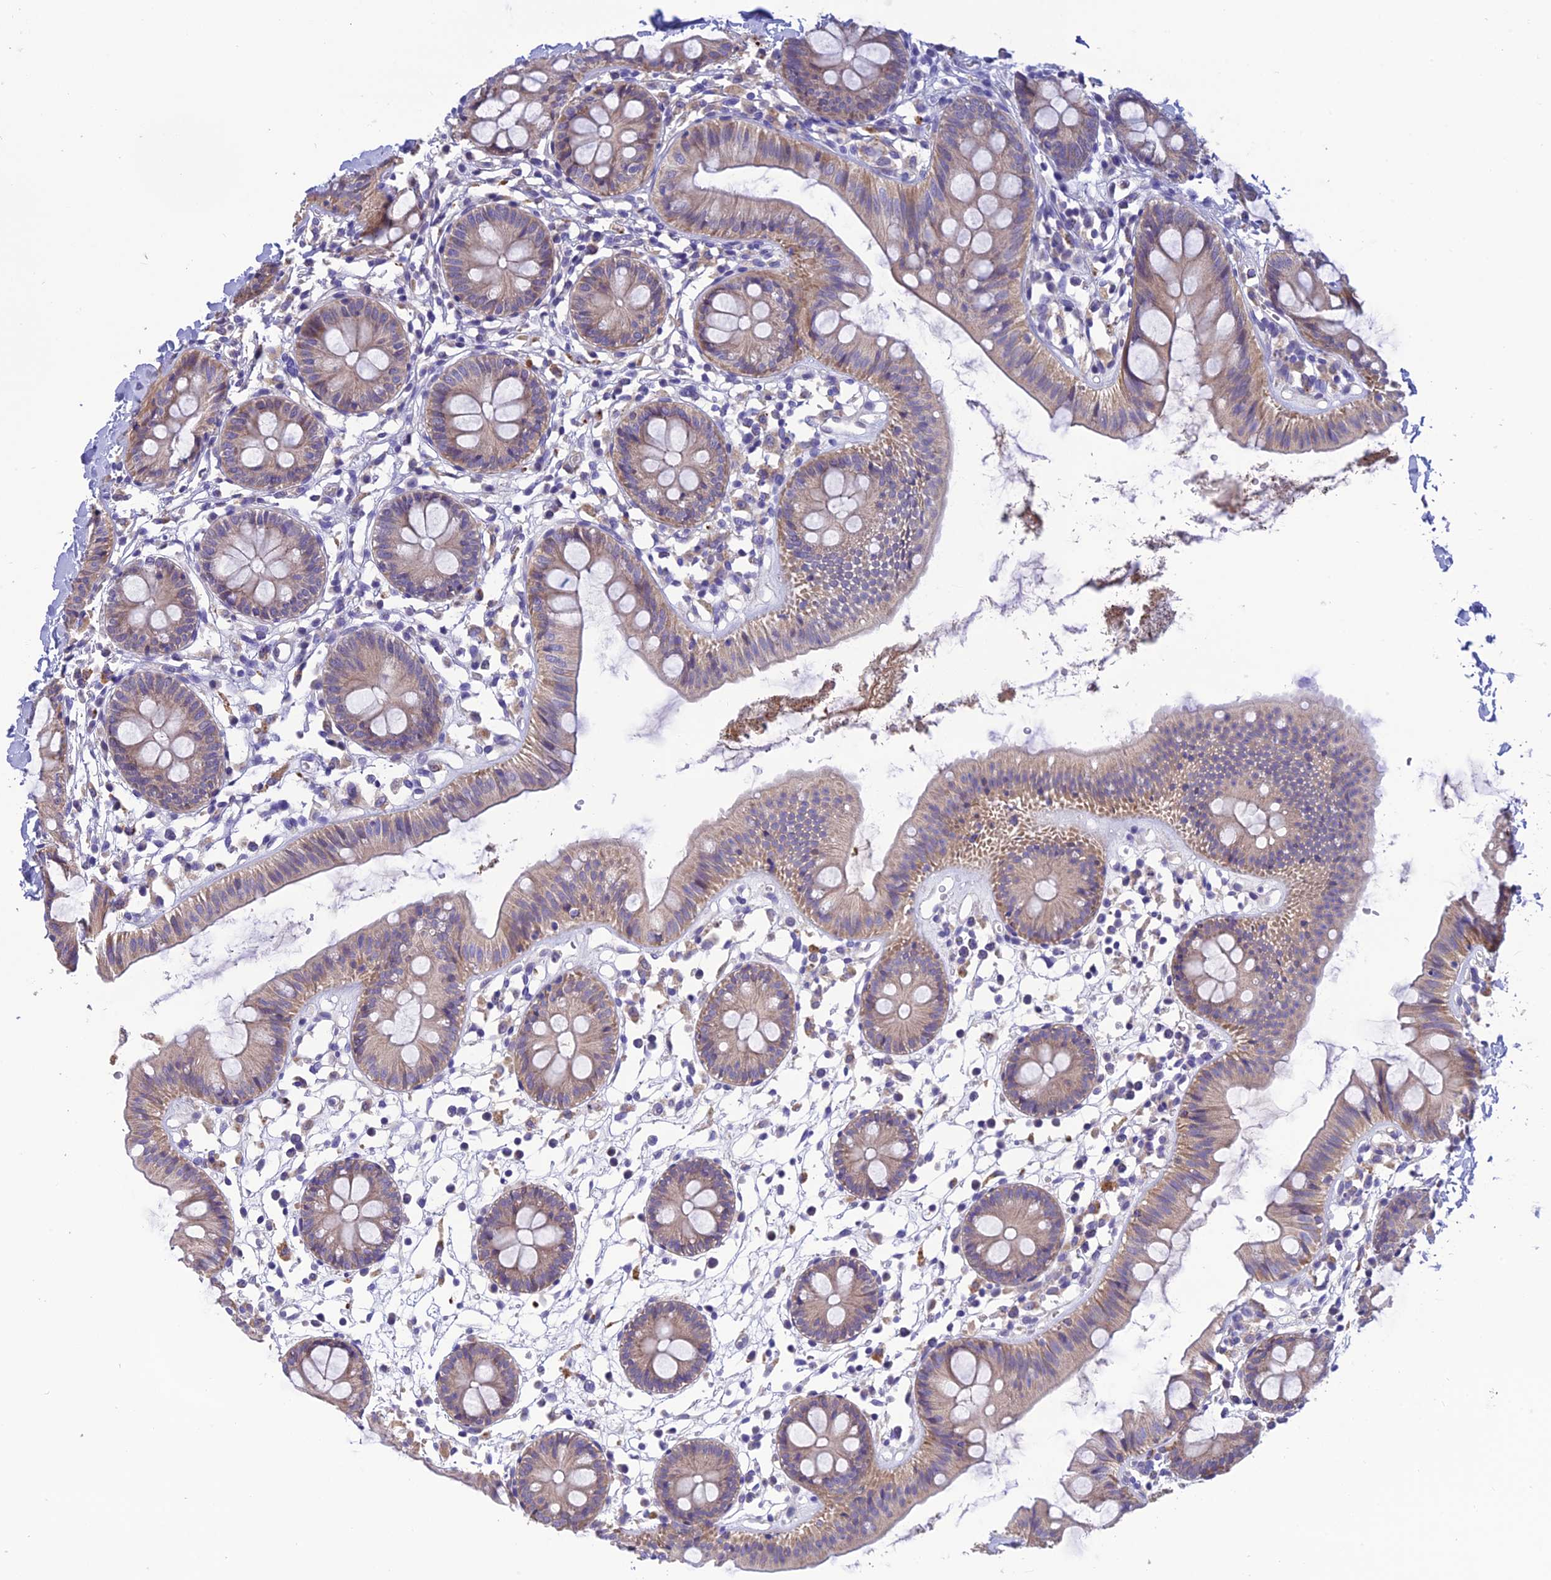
{"staining": {"intensity": "weak", "quantity": ">75%", "location": "cytoplasmic/membranous"}, "tissue": "colon", "cell_type": "Endothelial cells", "image_type": "normal", "snomed": [{"axis": "morphology", "description": "Normal tissue, NOS"}, {"axis": "topography", "description": "Colon"}], "caption": "A high-resolution micrograph shows immunohistochemistry staining of normal colon, which reveals weak cytoplasmic/membranous staining in about >75% of endothelial cells.", "gene": "PZP", "patient": {"sex": "male", "age": 56}}